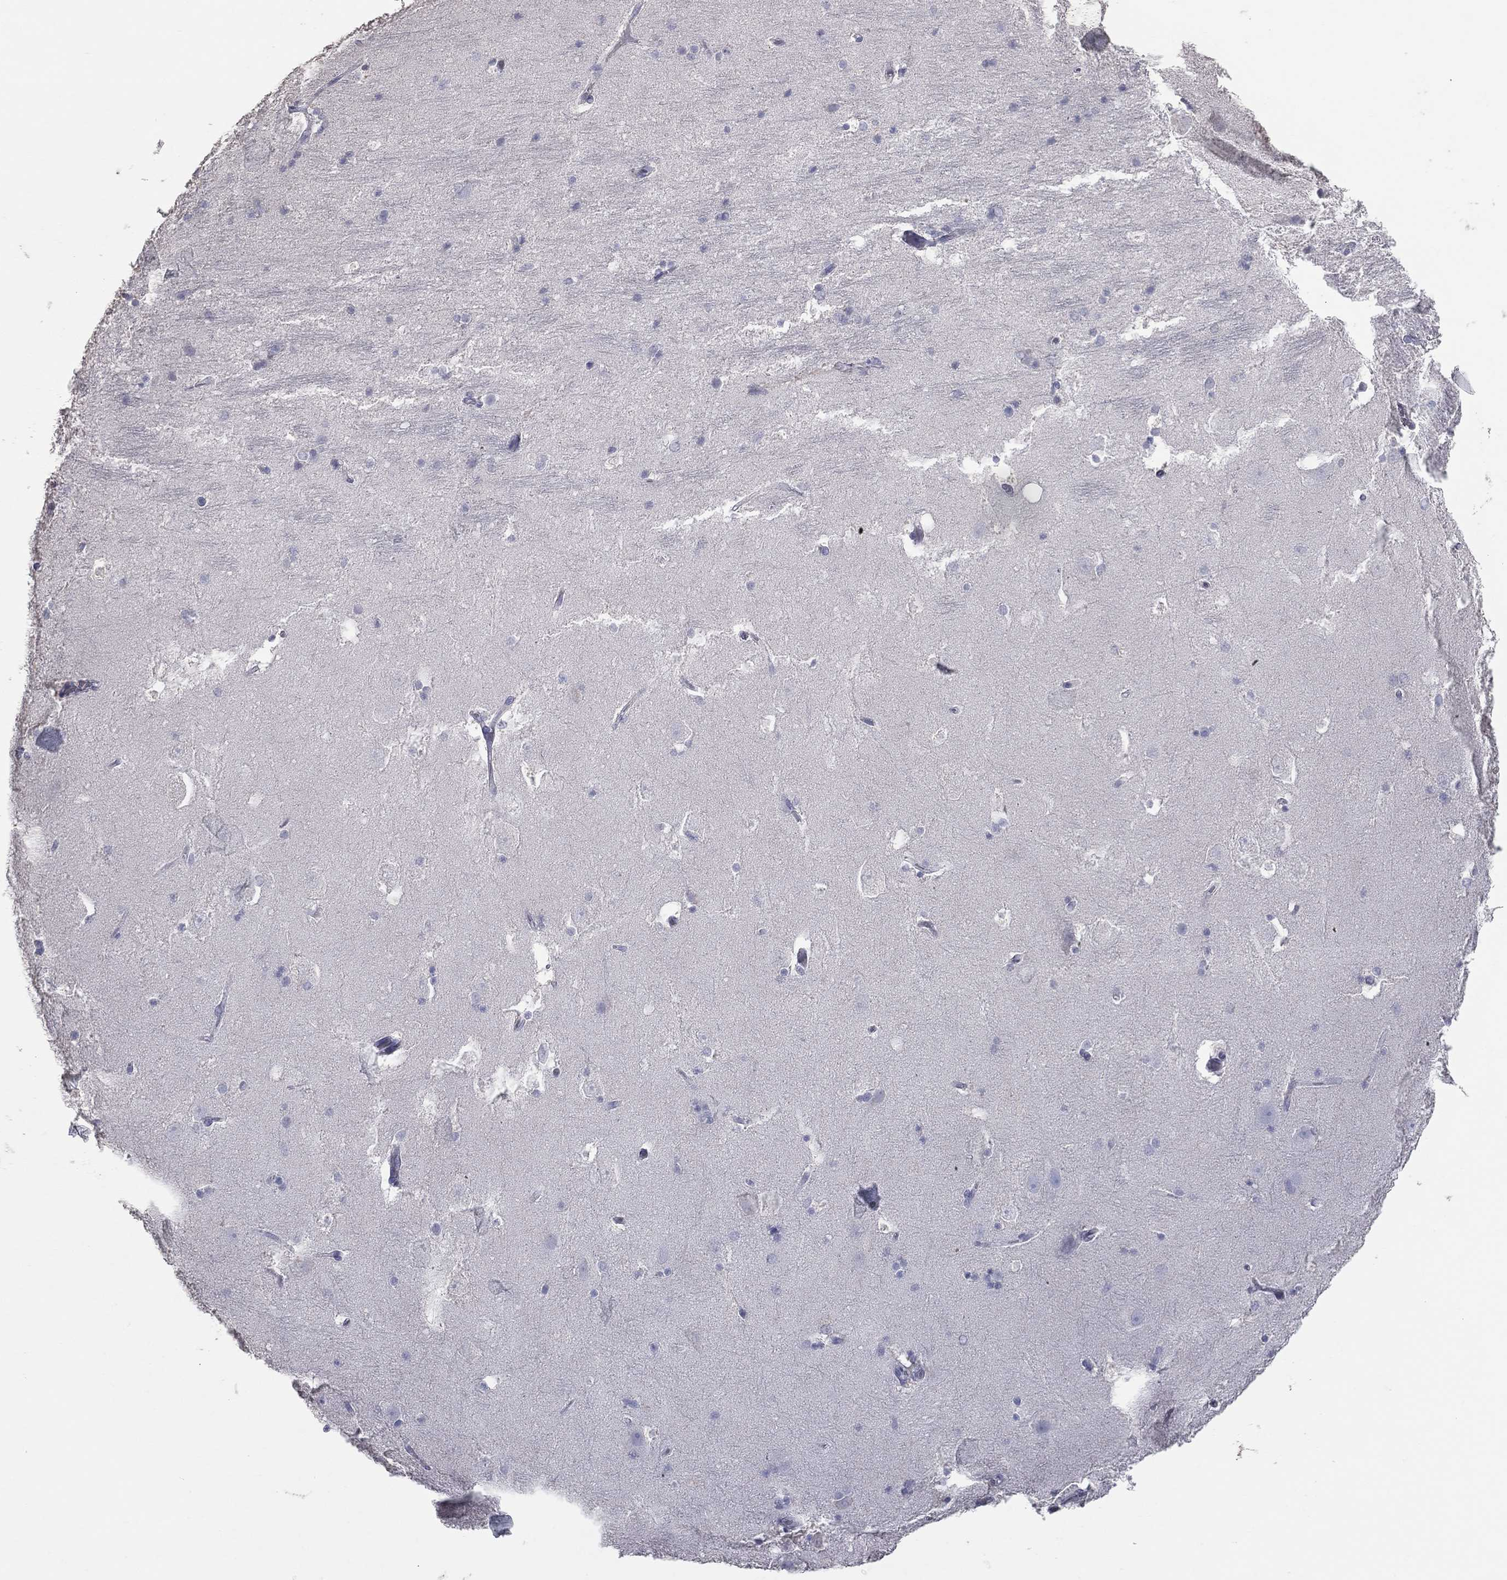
{"staining": {"intensity": "negative", "quantity": "none", "location": "none"}, "tissue": "hippocampus", "cell_type": "Glial cells", "image_type": "normal", "snomed": [{"axis": "morphology", "description": "Normal tissue, NOS"}, {"axis": "topography", "description": "Hippocampus"}], "caption": "A high-resolution histopathology image shows immunohistochemistry (IHC) staining of benign hippocampus, which displays no significant expression in glial cells.", "gene": "ESX1", "patient": {"sex": "male", "age": 51}}